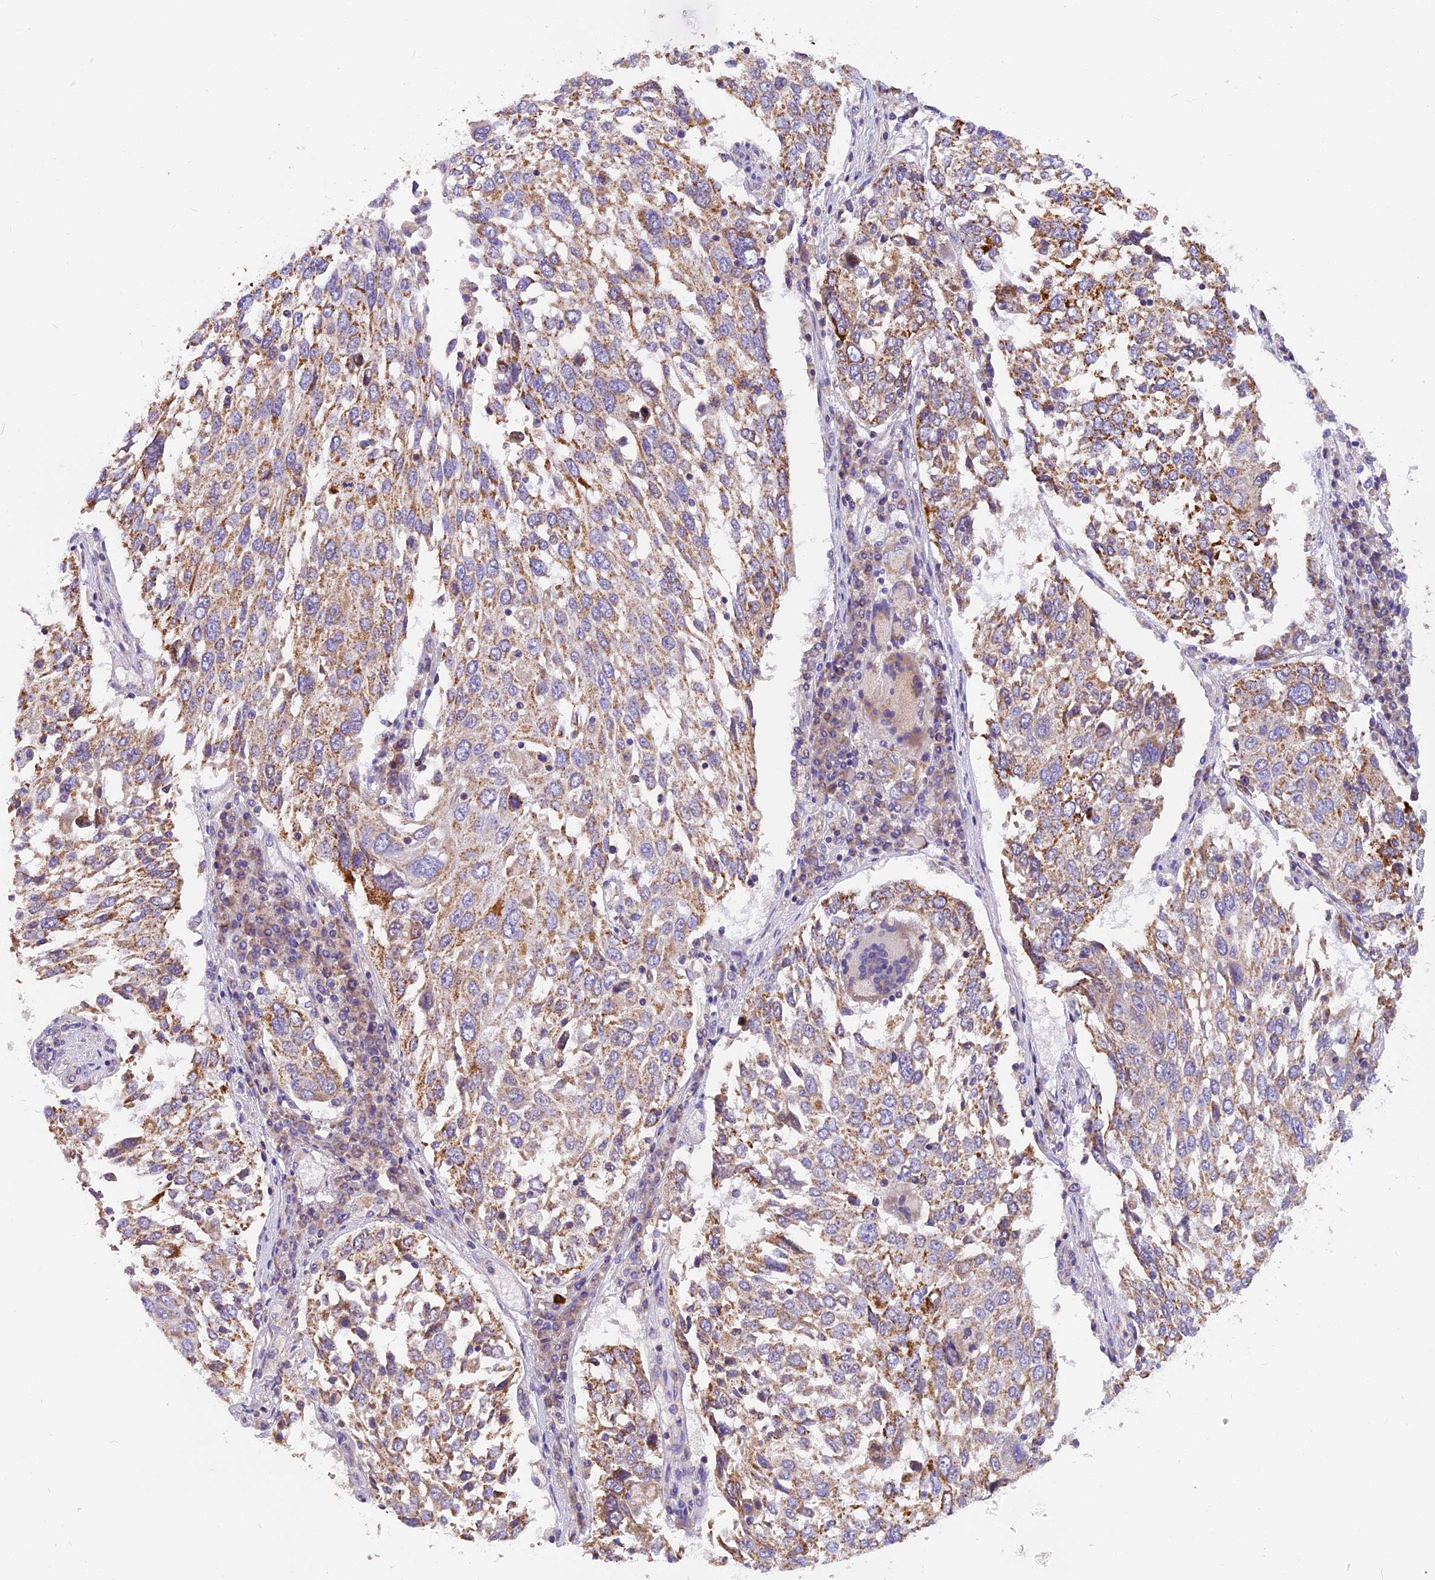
{"staining": {"intensity": "moderate", "quantity": "25%-75%", "location": "cytoplasmic/membranous"}, "tissue": "lung cancer", "cell_type": "Tumor cells", "image_type": "cancer", "snomed": [{"axis": "morphology", "description": "Squamous cell carcinoma, NOS"}, {"axis": "topography", "description": "Lung"}], "caption": "Immunohistochemistry (IHC) of lung cancer (squamous cell carcinoma) demonstrates medium levels of moderate cytoplasmic/membranous staining in about 25%-75% of tumor cells.", "gene": "MGME1", "patient": {"sex": "male", "age": 65}}